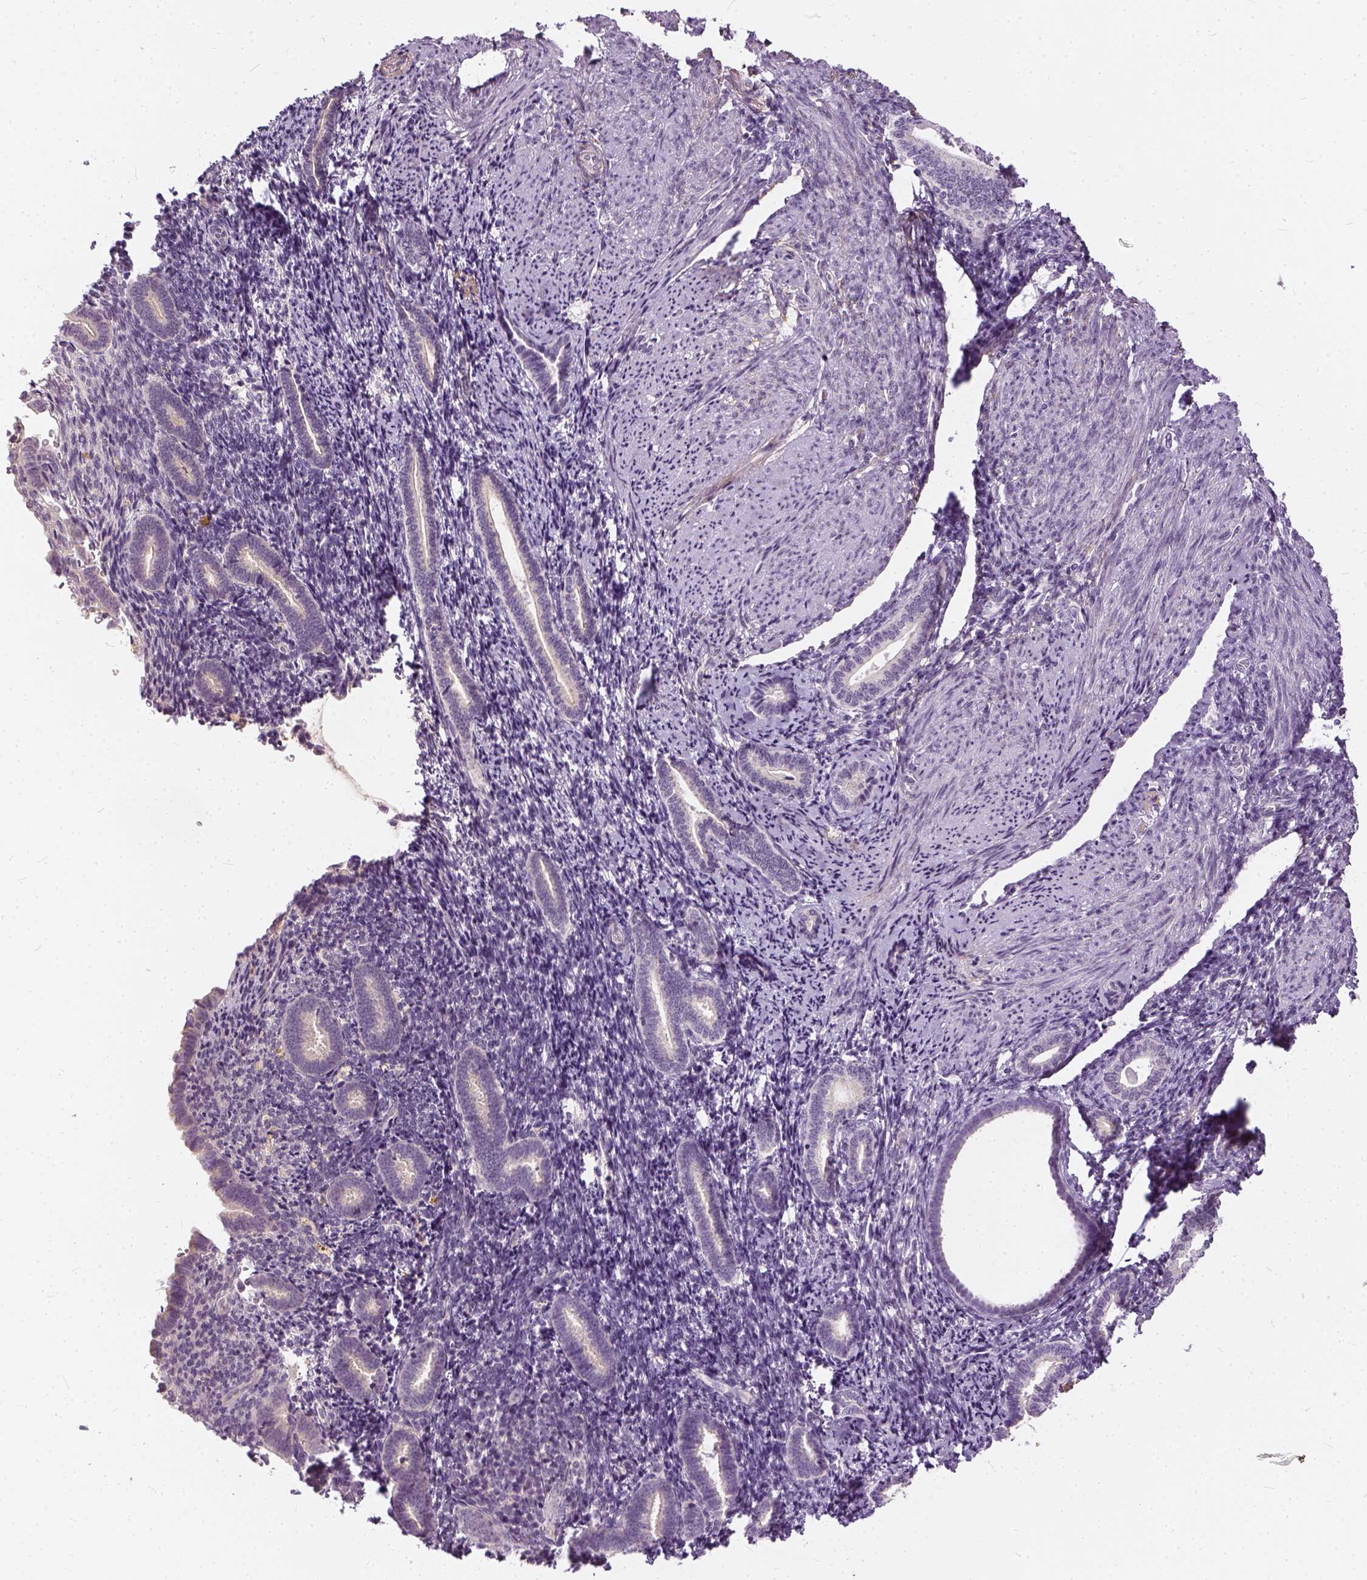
{"staining": {"intensity": "negative", "quantity": "none", "location": "none"}, "tissue": "endometrium", "cell_type": "Cells in endometrial stroma", "image_type": "normal", "snomed": [{"axis": "morphology", "description": "Normal tissue, NOS"}, {"axis": "topography", "description": "Endometrium"}], "caption": "Protein analysis of normal endometrium displays no significant expression in cells in endometrial stroma. (Stains: DAB (3,3'-diaminobenzidine) immunohistochemistry (IHC) with hematoxylin counter stain, Microscopy: brightfield microscopy at high magnification).", "gene": "ANO2", "patient": {"sex": "female", "age": 57}}